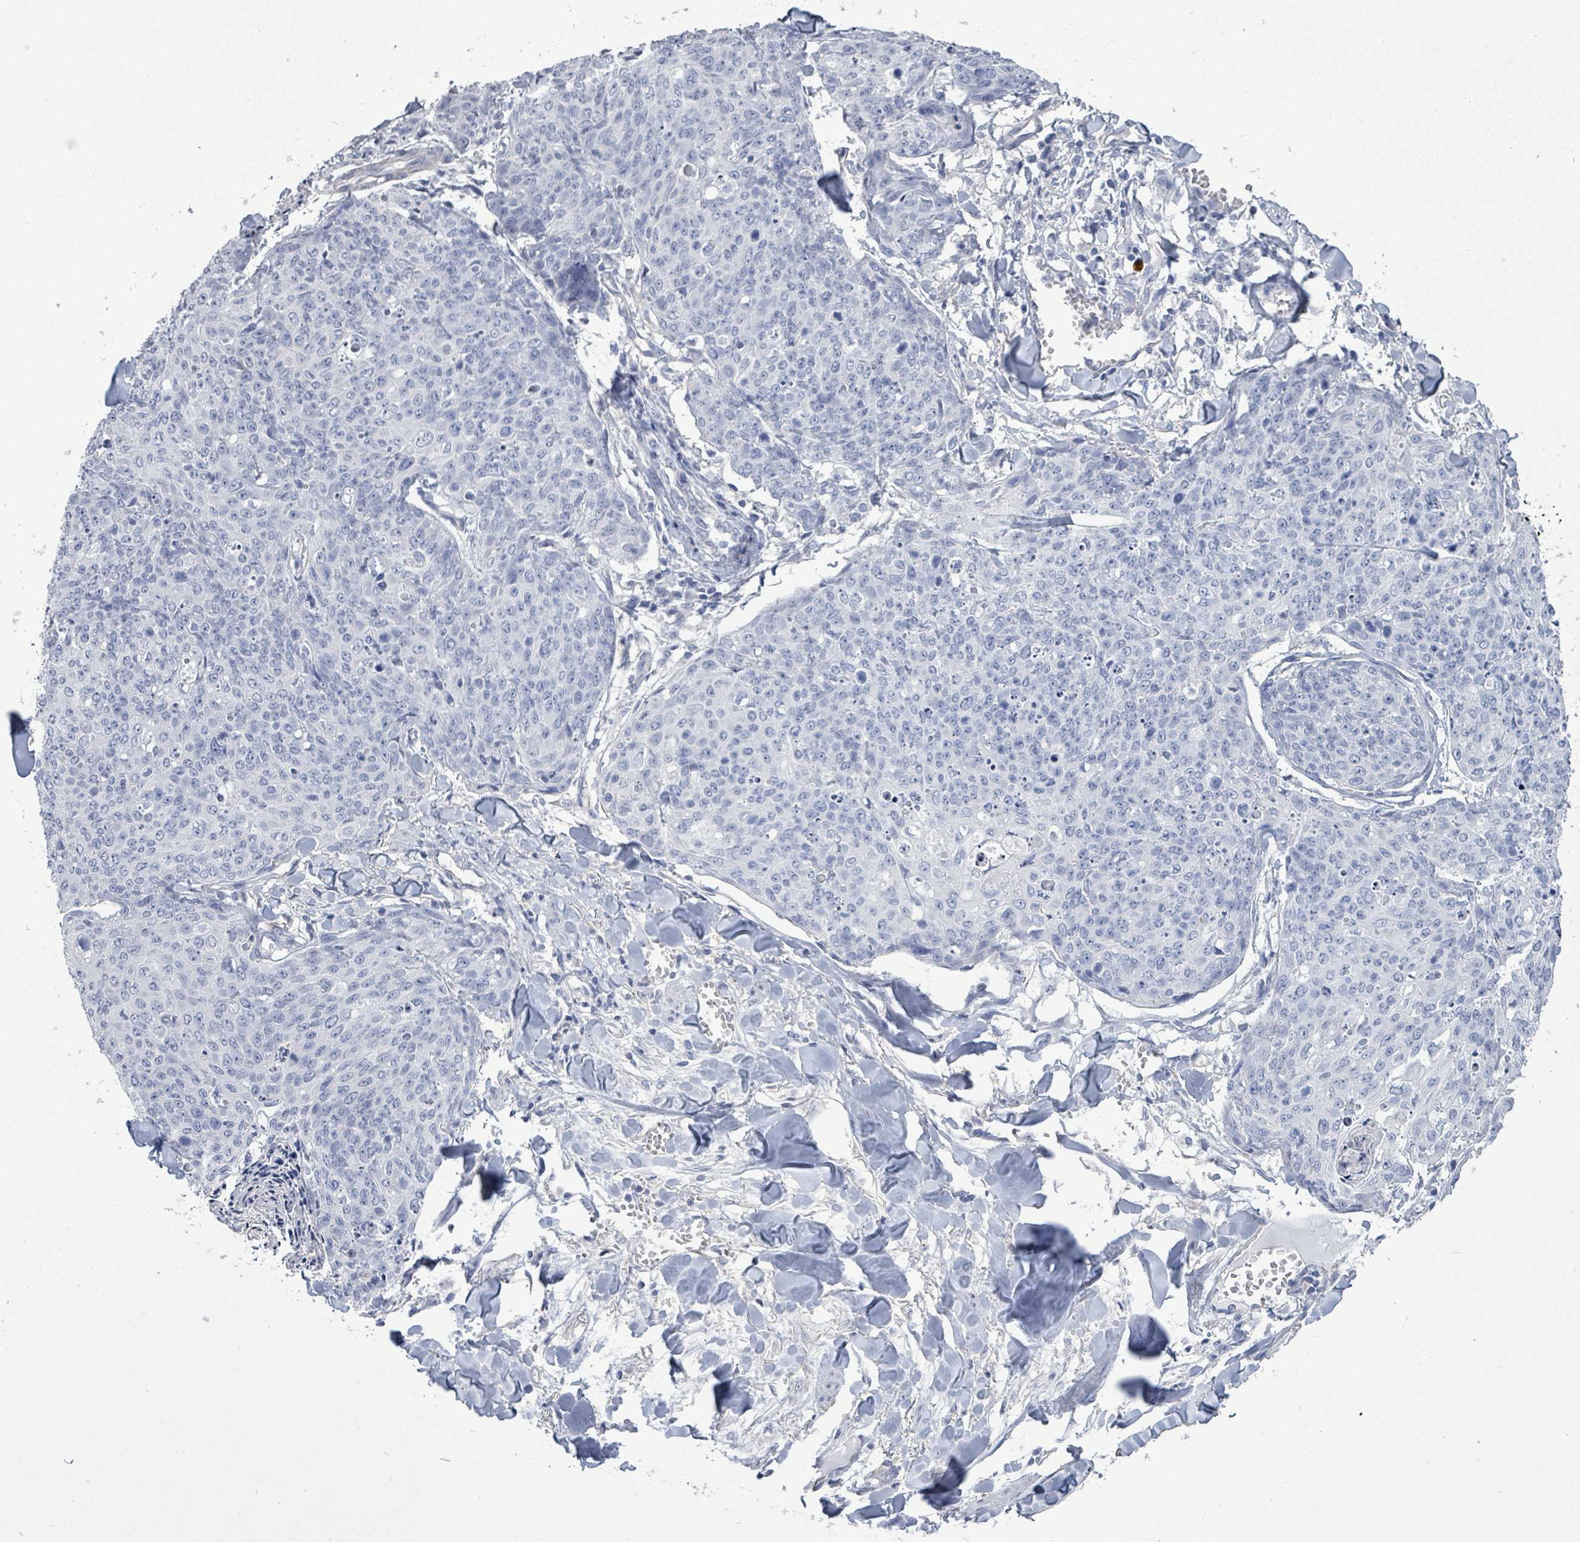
{"staining": {"intensity": "negative", "quantity": "none", "location": "none"}, "tissue": "skin cancer", "cell_type": "Tumor cells", "image_type": "cancer", "snomed": [{"axis": "morphology", "description": "Squamous cell carcinoma, NOS"}, {"axis": "topography", "description": "Skin"}, {"axis": "topography", "description": "Vulva"}], "caption": "IHC image of skin cancer stained for a protein (brown), which exhibits no positivity in tumor cells. (Brightfield microscopy of DAB immunohistochemistry at high magnification).", "gene": "CT45A5", "patient": {"sex": "female", "age": 85}}